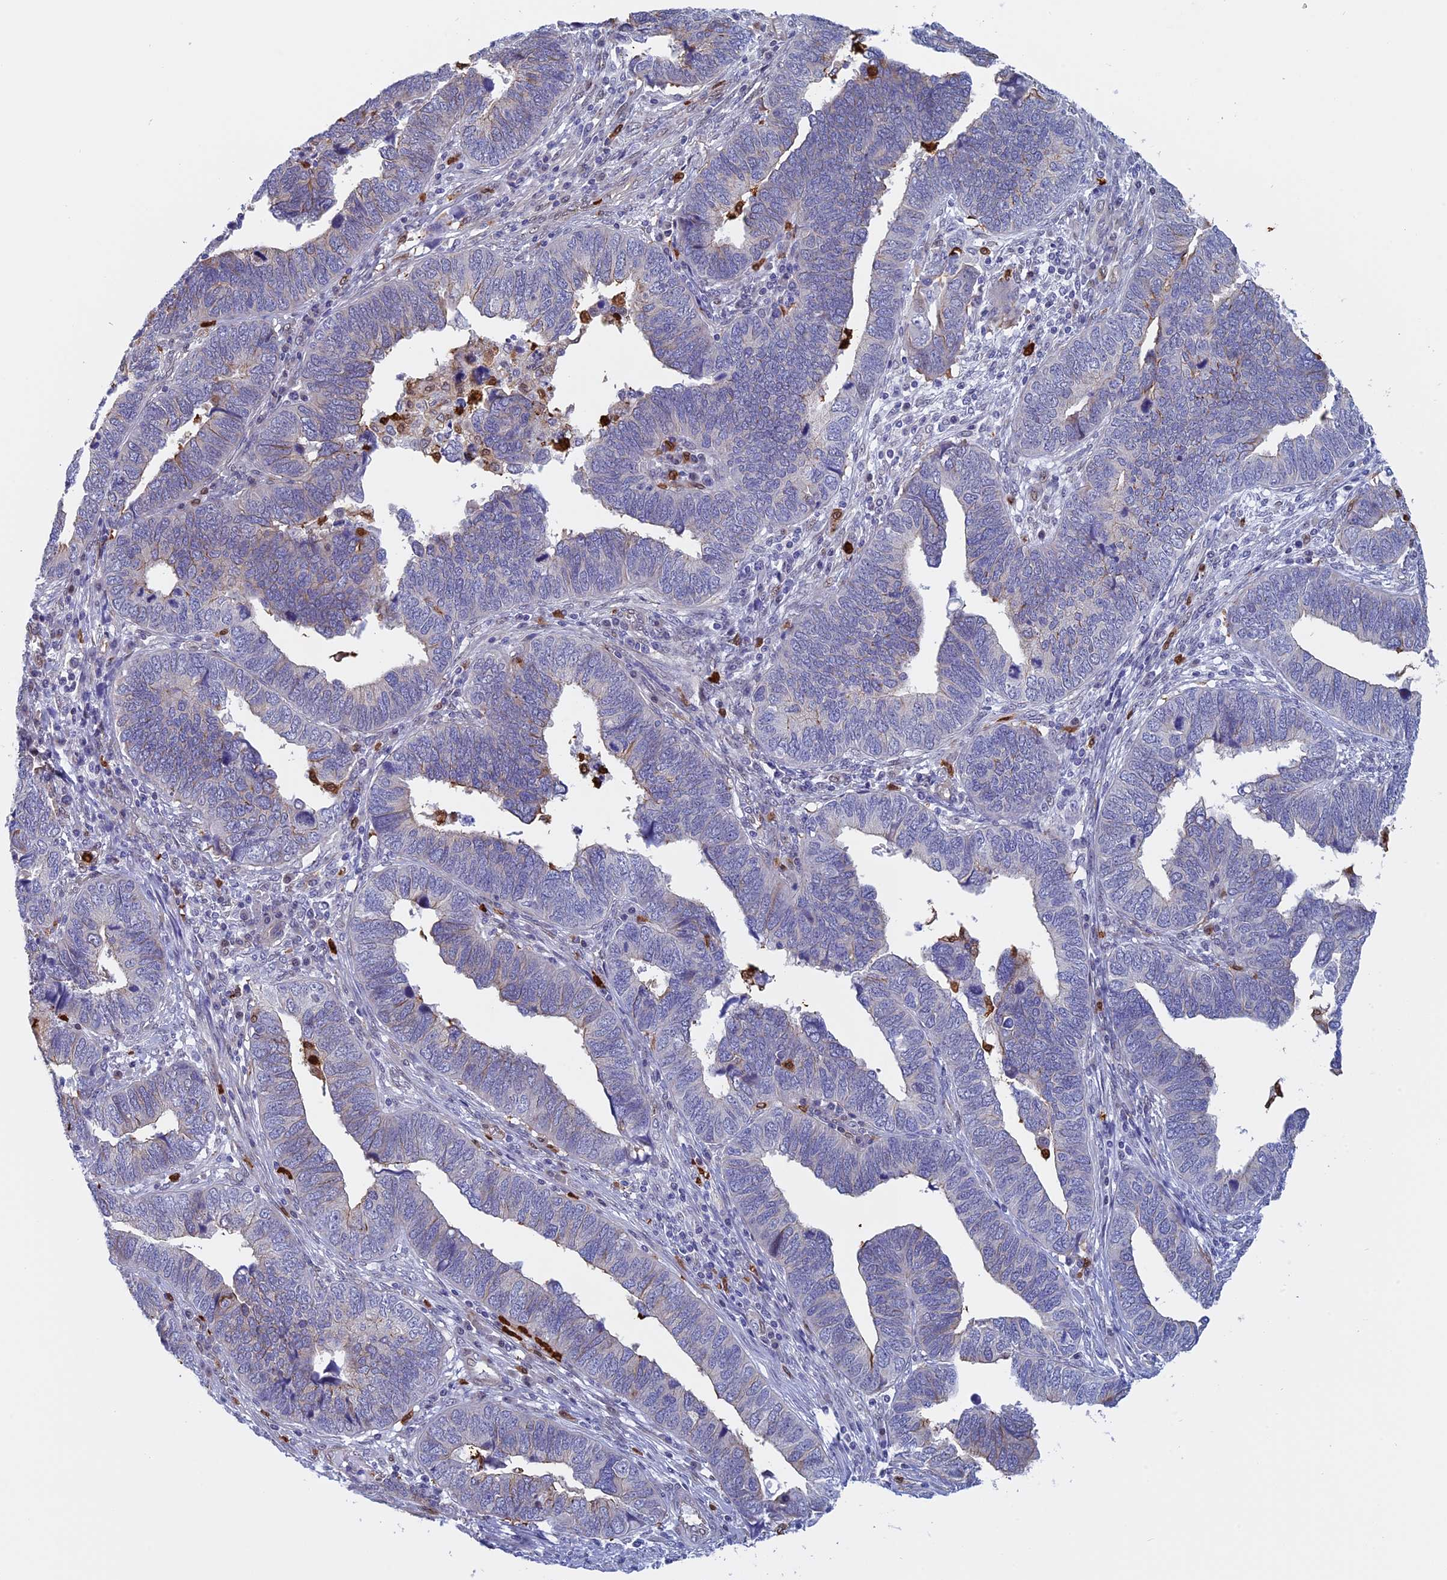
{"staining": {"intensity": "negative", "quantity": "none", "location": "none"}, "tissue": "endometrial cancer", "cell_type": "Tumor cells", "image_type": "cancer", "snomed": [{"axis": "morphology", "description": "Adenocarcinoma, NOS"}, {"axis": "topography", "description": "Endometrium"}], "caption": "IHC photomicrograph of adenocarcinoma (endometrial) stained for a protein (brown), which demonstrates no expression in tumor cells.", "gene": "SLC26A1", "patient": {"sex": "female", "age": 79}}